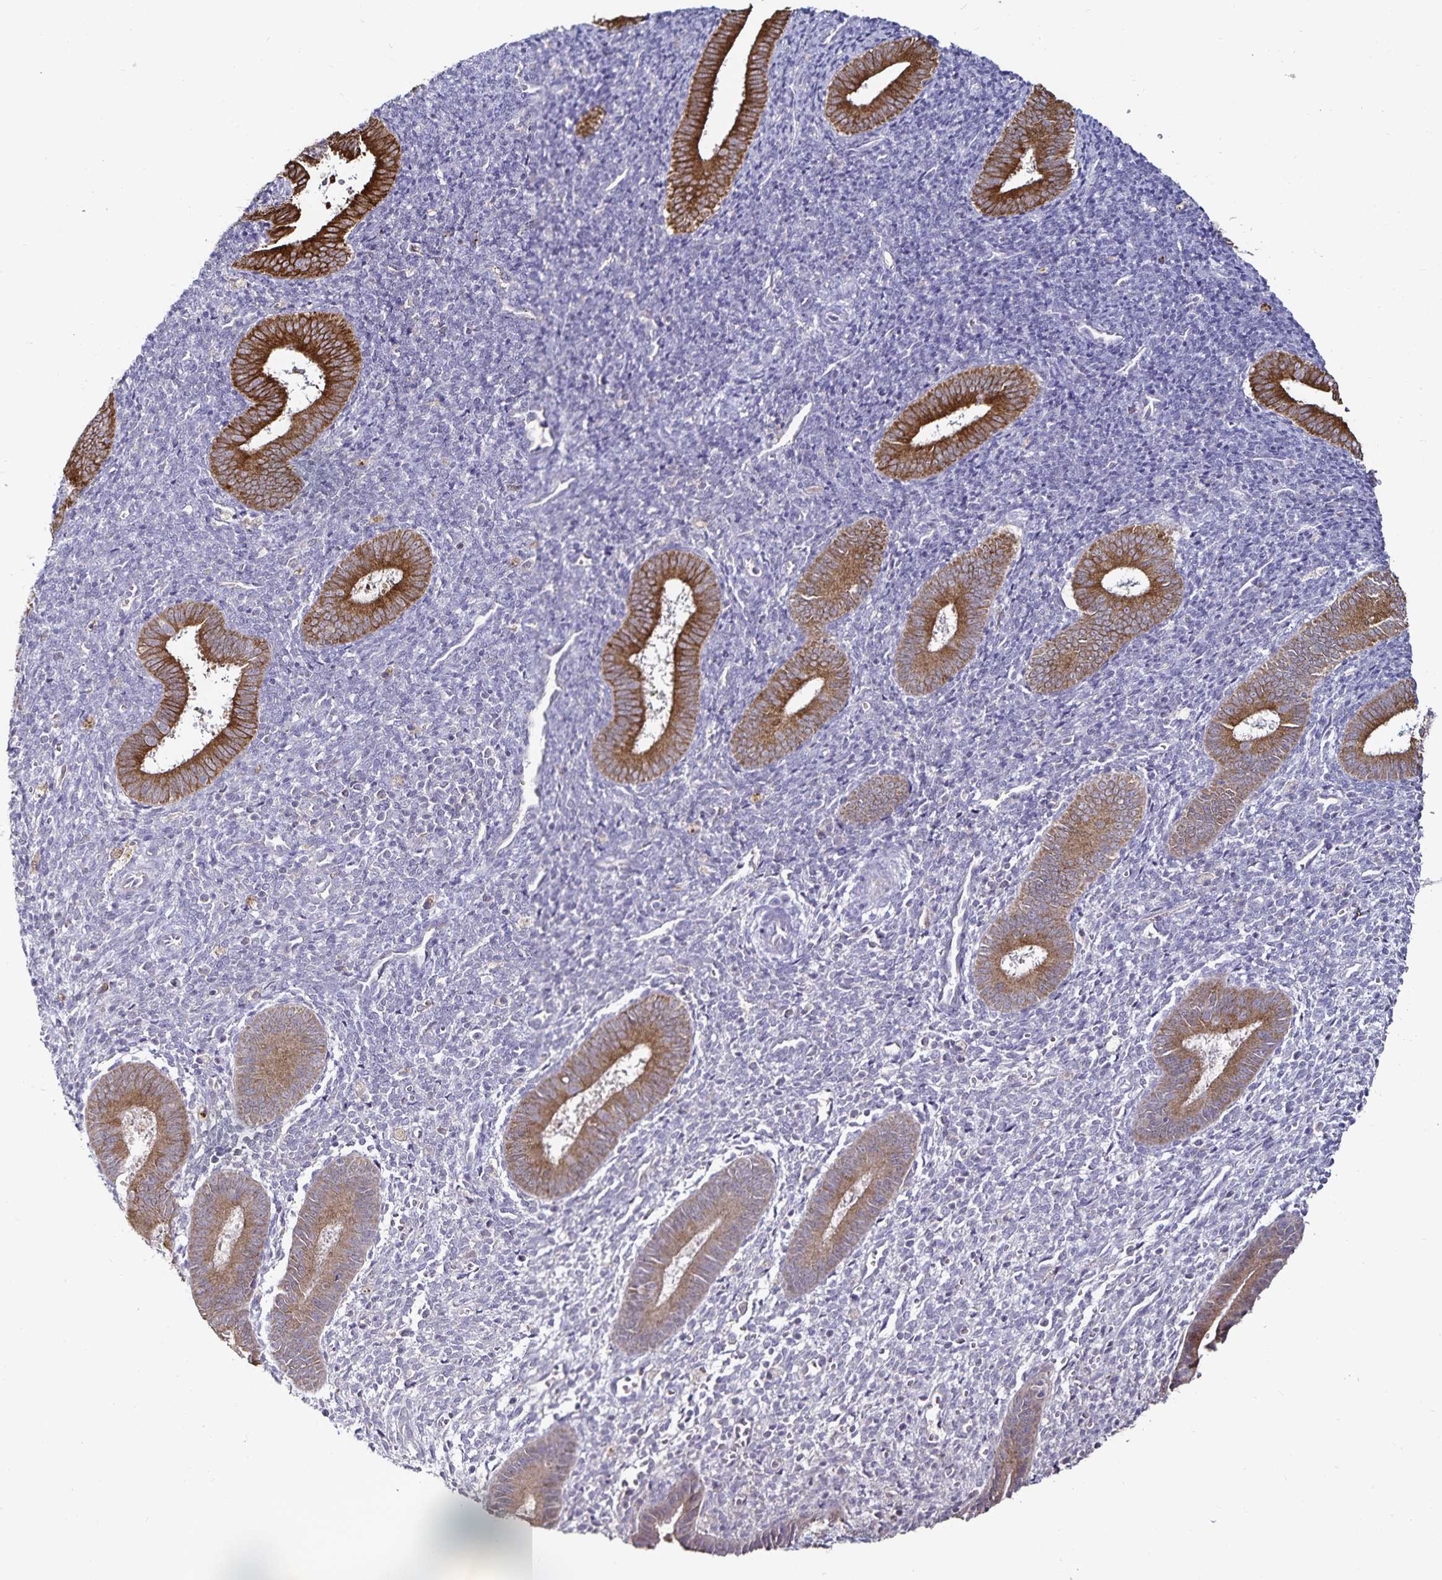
{"staining": {"intensity": "negative", "quantity": "none", "location": "none"}, "tissue": "endometrium", "cell_type": "Cells in endometrial stroma", "image_type": "normal", "snomed": [{"axis": "morphology", "description": "Normal tissue, NOS"}, {"axis": "topography", "description": "Endometrium"}], "caption": "Immunohistochemistry (IHC) image of unremarkable endometrium stained for a protein (brown), which displays no expression in cells in endometrial stroma.", "gene": "ACSL5", "patient": {"sex": "female", "age": 25}}